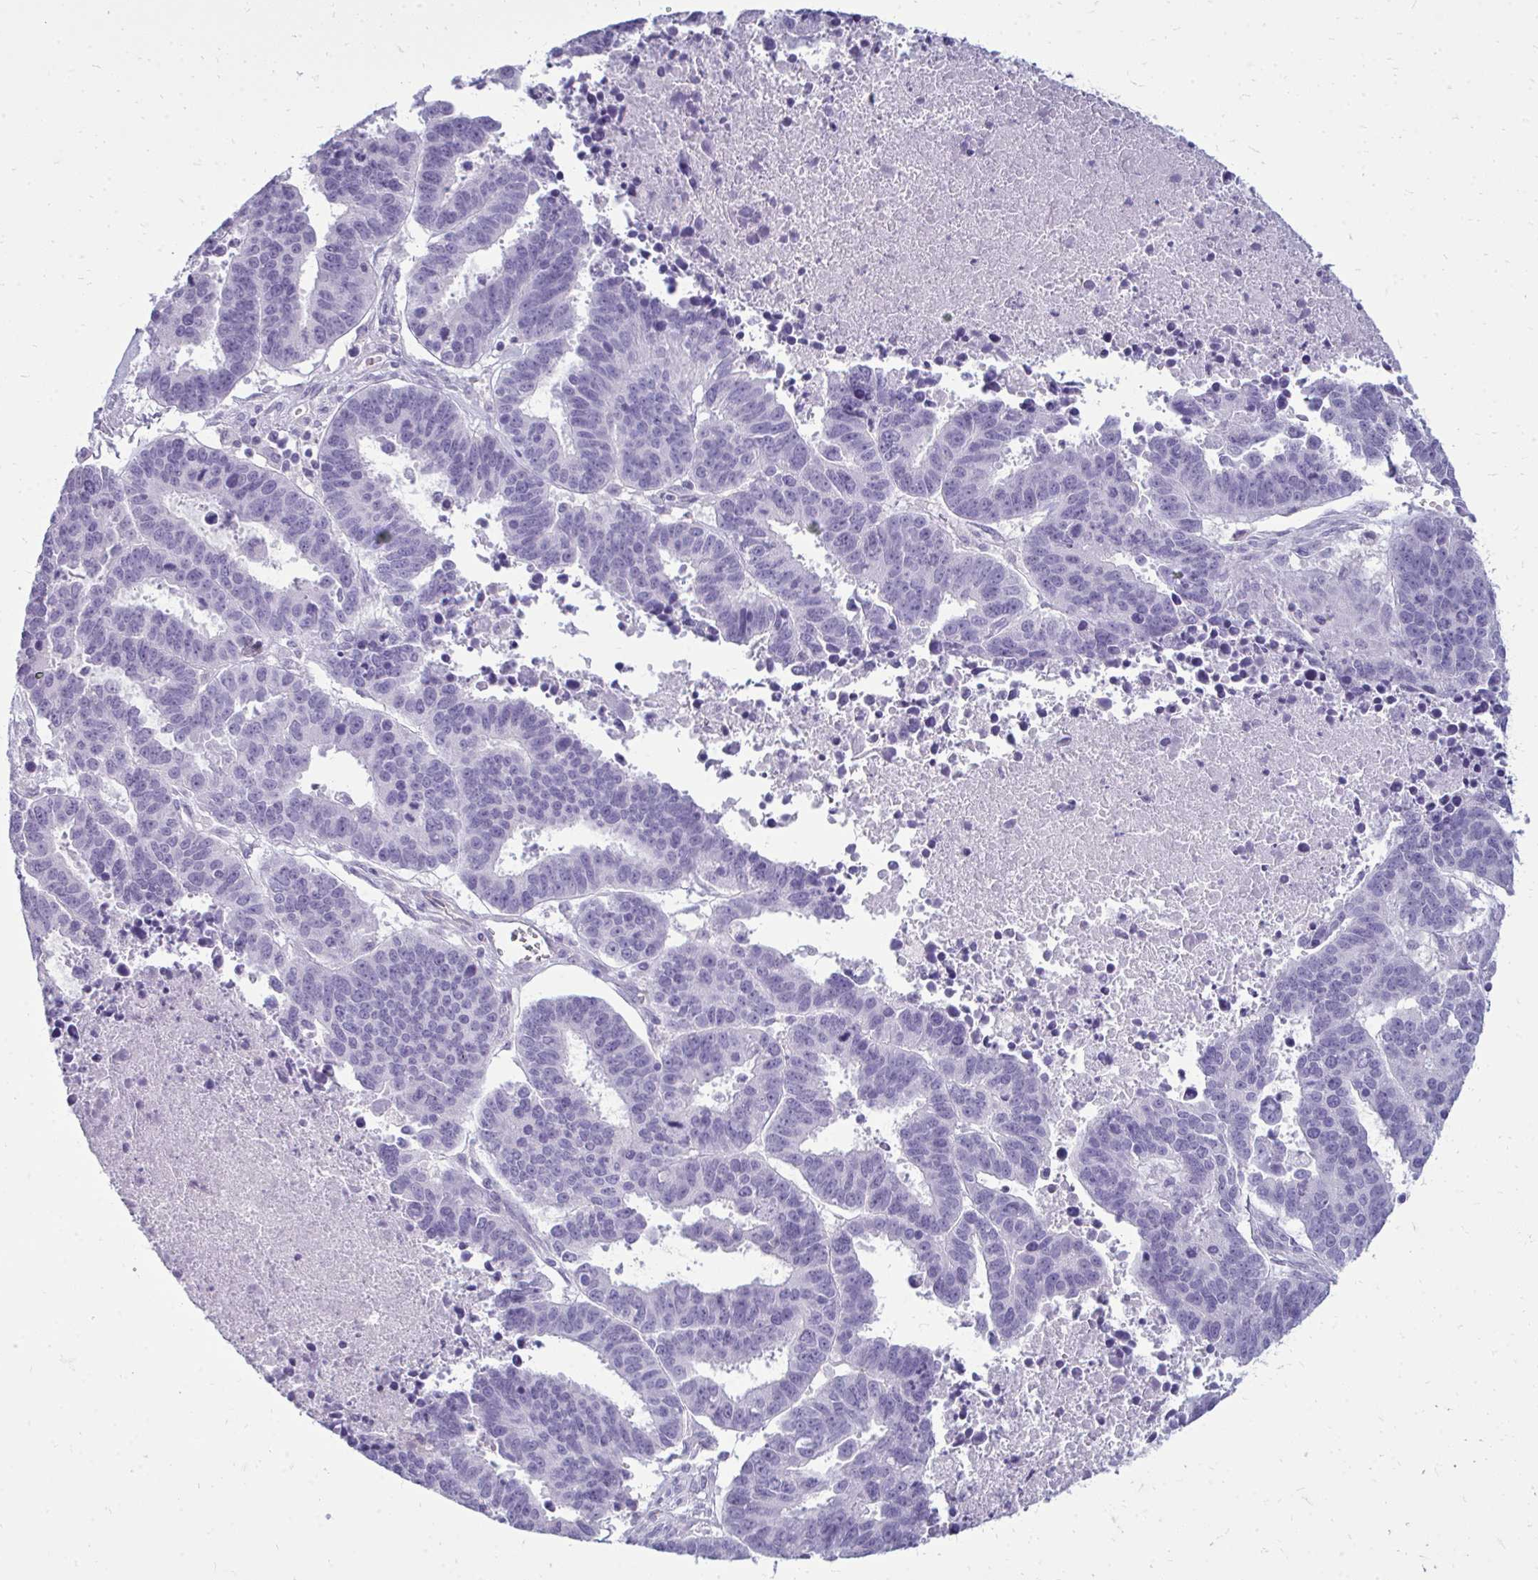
{"staining": {"intensity": "negative", "quantity": "none", "location": "none"}, "tissue": "ovarian cancer", "cell_type": "Tumor cells", "image_type": "cancer", "snomed": [{"axis": "morphology", "description": "Carcinoma, endometroid"}, {"axis": "morphology", "description": "Cystadenocarcinoma, serous, NOS"}, {"axis": "topography", "description": "Ovary"}], "caption": "High power microscopy photomicrograph of an IHC image of ovarian cancer (serous cystadenocarcinoma), revealing no significant expression in tumor cells.", "gene": "FABP3", "patient": {"sex": "female", "age": 45}}